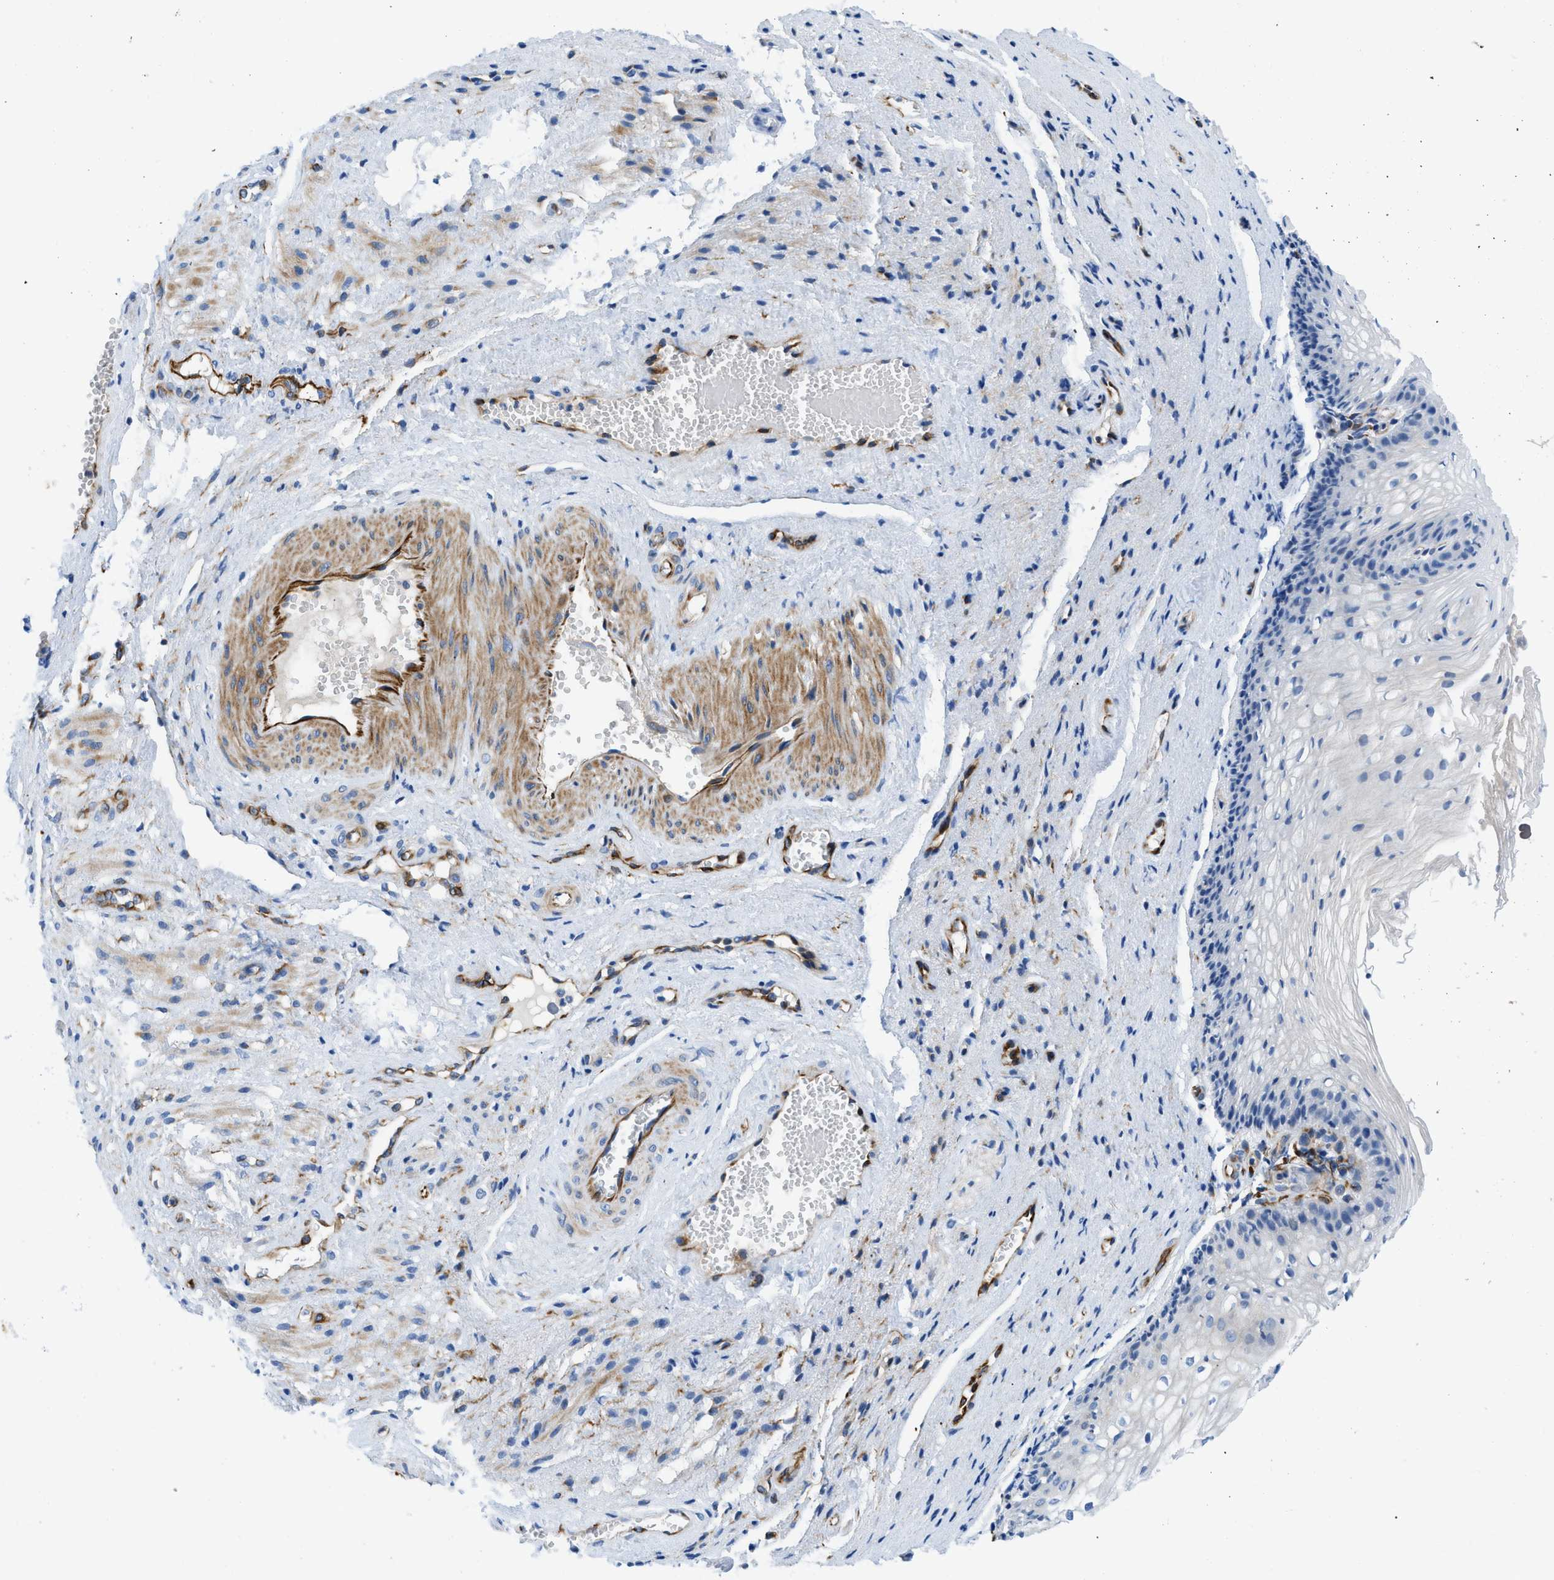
{"staining": {"intensity": "negative", "quantity": "none", "location": "none"}, "tissue": "vagina", "cell_type": "Squamous epithelial cells", "image_type": "normal", "snomed": [{"axis": "morphology", "description": "Normal tissue, NOS"}, {"axis": "topography", "description": "Vagina"}], "caption": "An IHC histopathology image of benign vagina is shown. There is no staining in squamous epithelial cells of vagina.", "gene": "XCR1", "patient": {"sex": "female", "age": 34}}